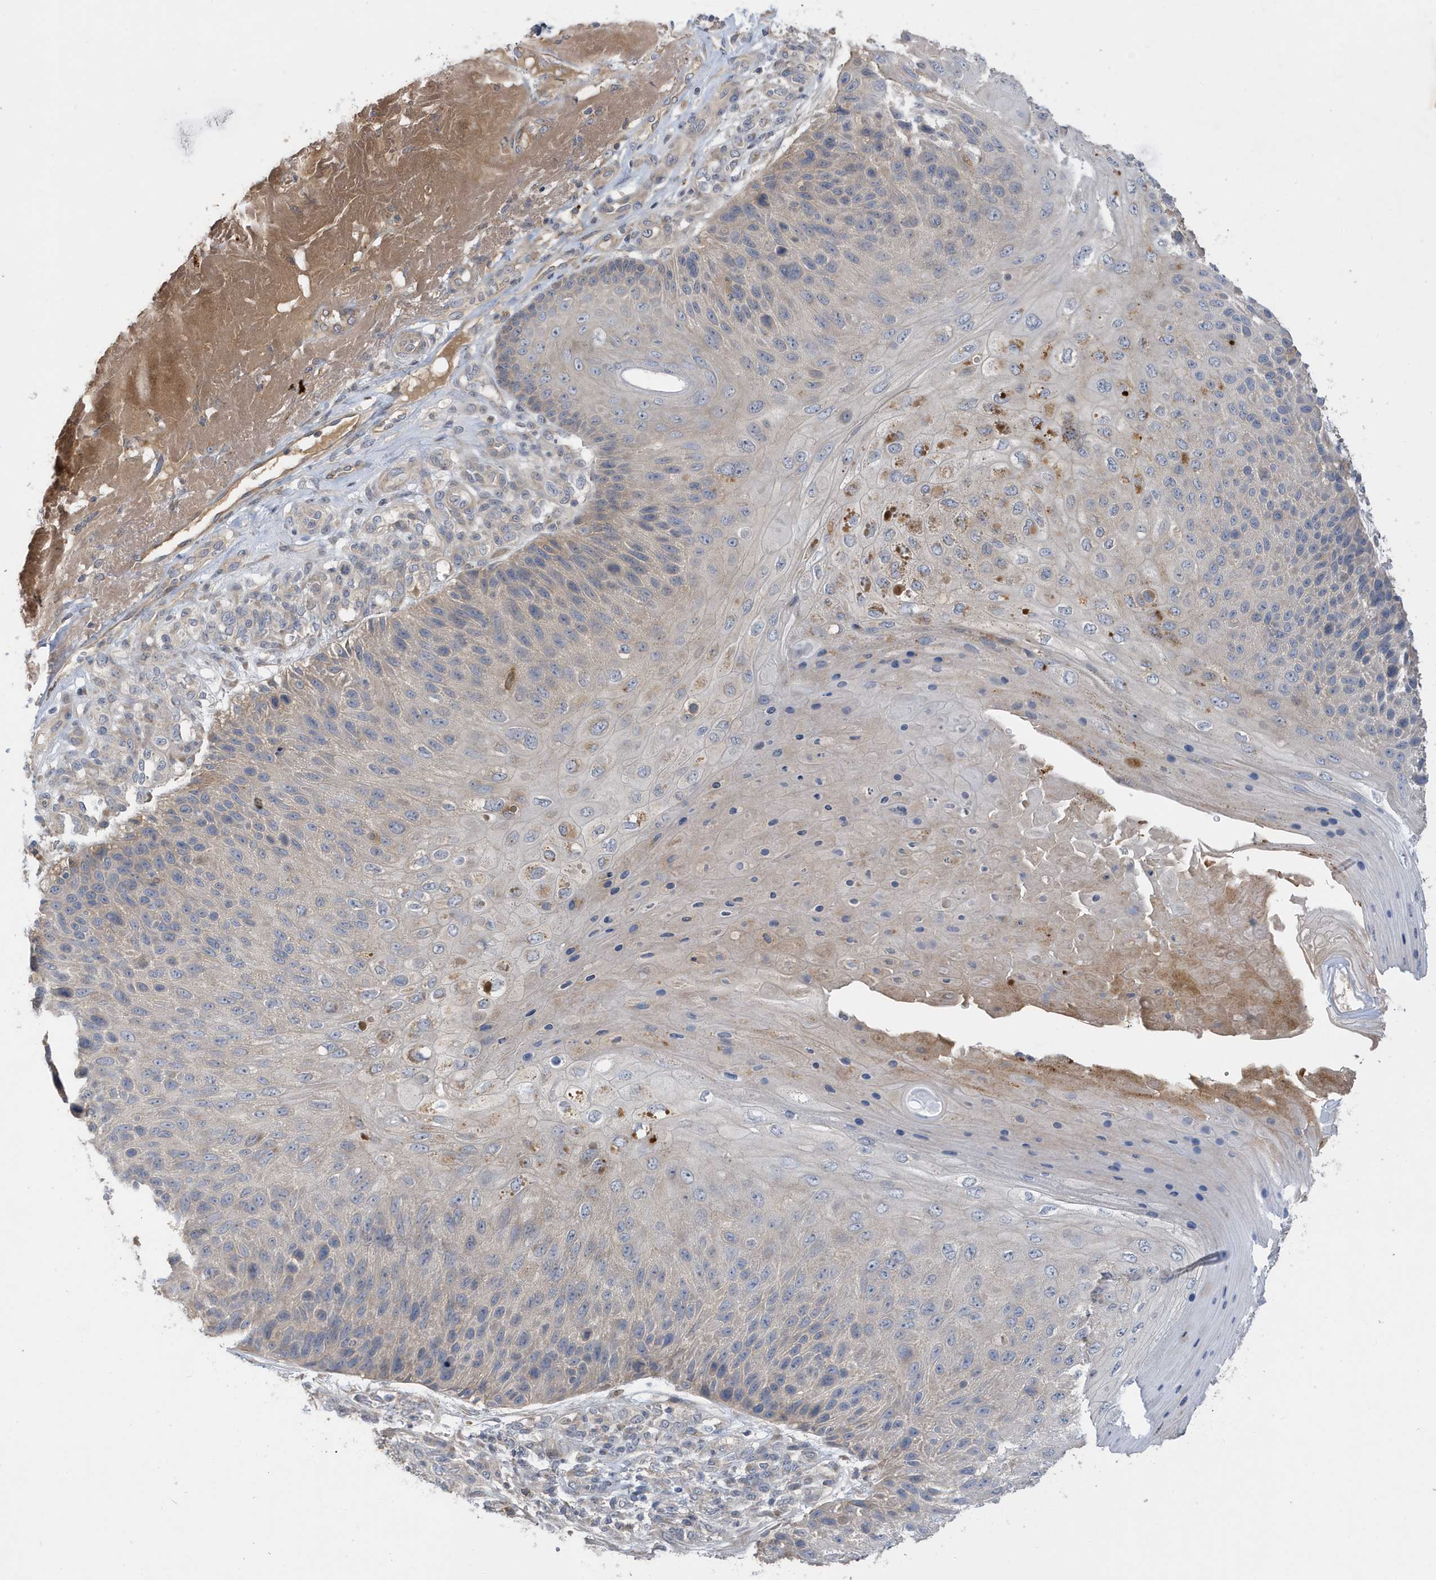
{"staining": {"intensity": "moderate", "quantity": "<25%", "location": "cytoplasmic/membranous"}, "tissue": "skin cancer", "cell_type": "Tumor cells", "image_type": "cancer", "snomed": [{"axis": "morphology", "description": "Squamous cell carcinoma, NOS"}, {"axis": "topography", "description": "Skin"}], "caption": "Brown immunohistochemical staining in squamous cell carcinoma (skin) shows moderate cytoplasmic/membranous staining in approximately <25% of tumor cells.", "gene": "LAPTM4A", "patient": {"sex": "female", "age": 88}}